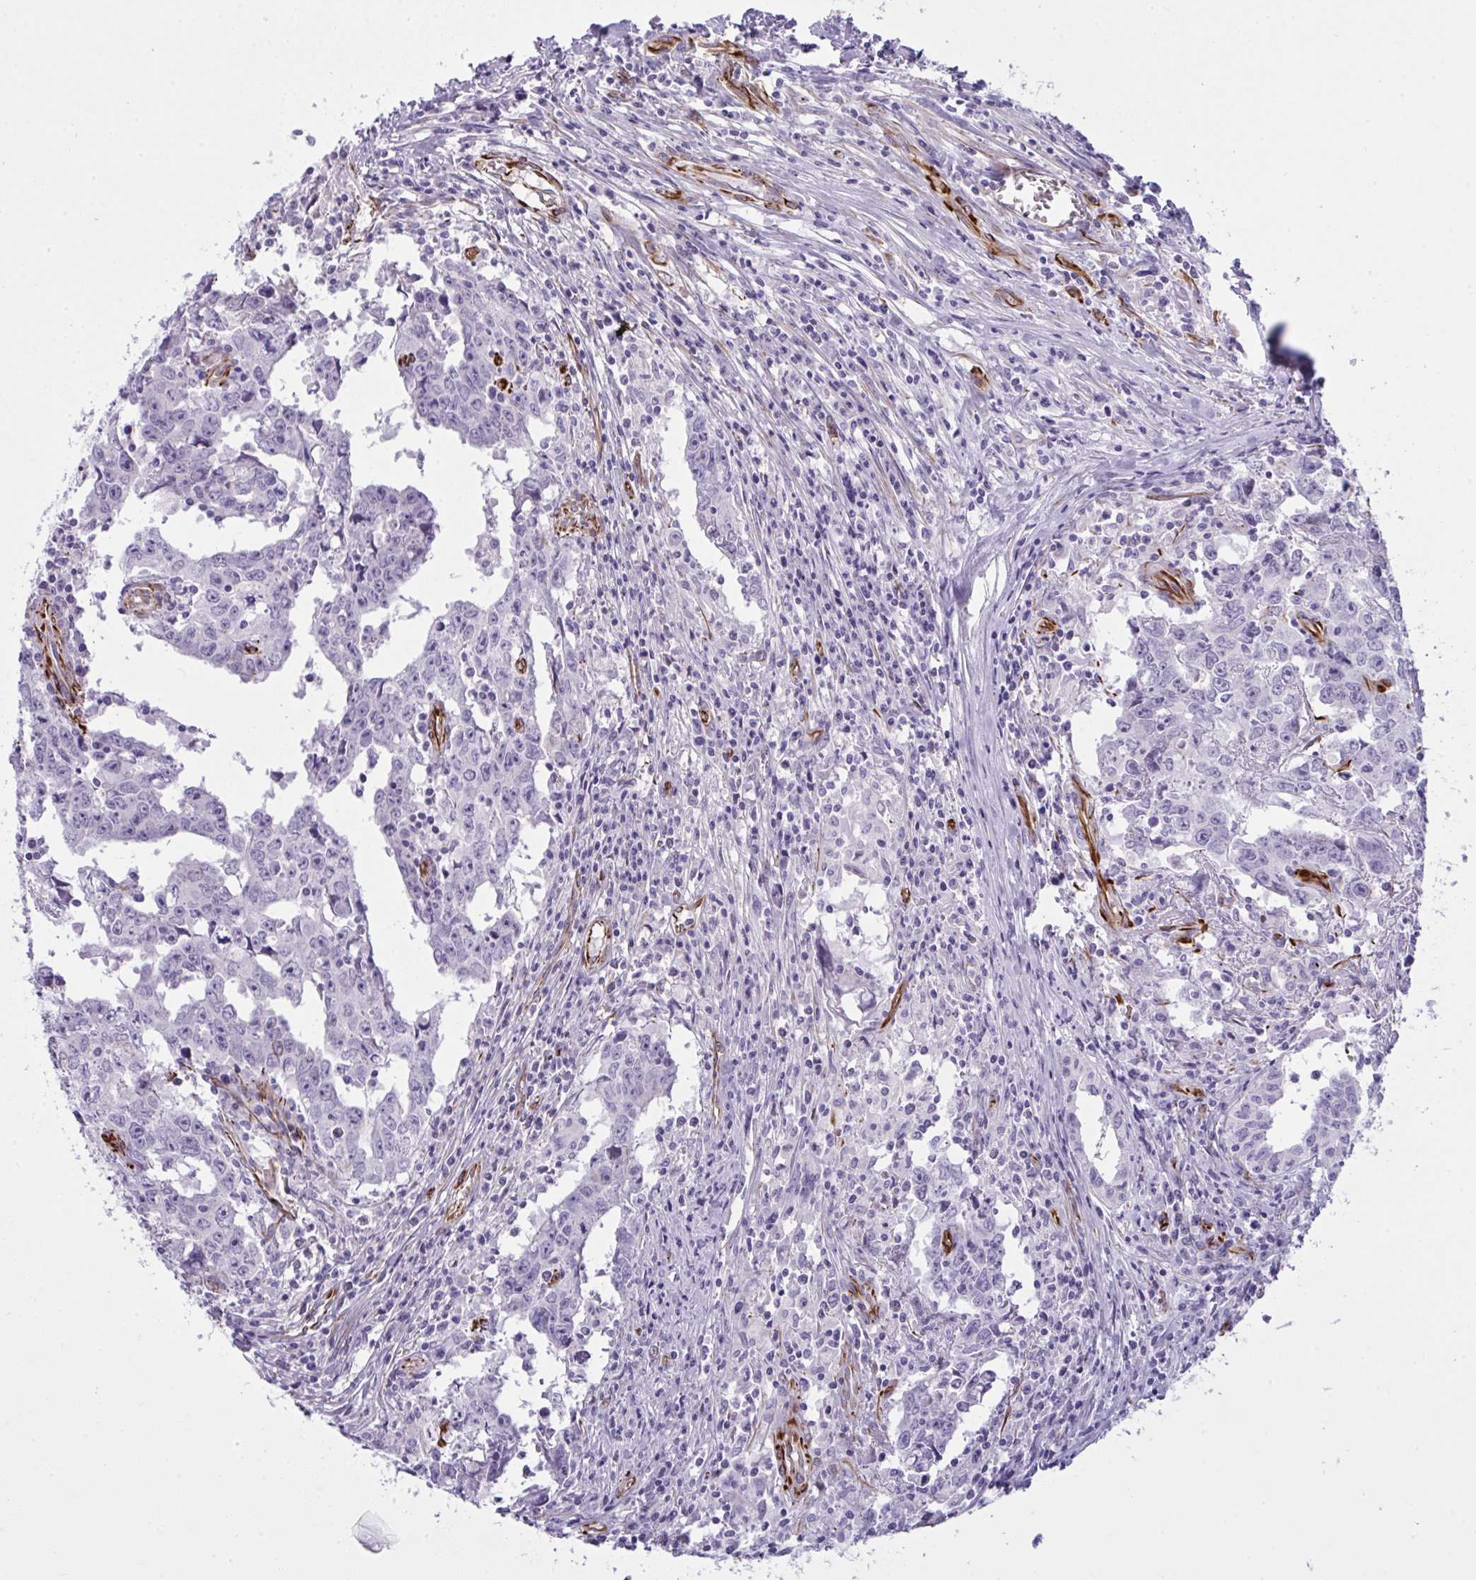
{"staining": {"intensity": "negative", "quantity": "none", "location": "none"}, "tissue": "testis cancer", "cell_type": "Tumor cells", "image_type": "cancer", "snomed": [{"axis": "morphology", "description": "Carcinoma, Embryonal, NOS"}, {"axis": "topography", "description": "Testis"}], "caption": "The micrograph shows no significant positivity in tumor cells of testis embryonal carcinoma.", "gene": "SLC35B1", "patient": {"sex": "male", "age": 22}}